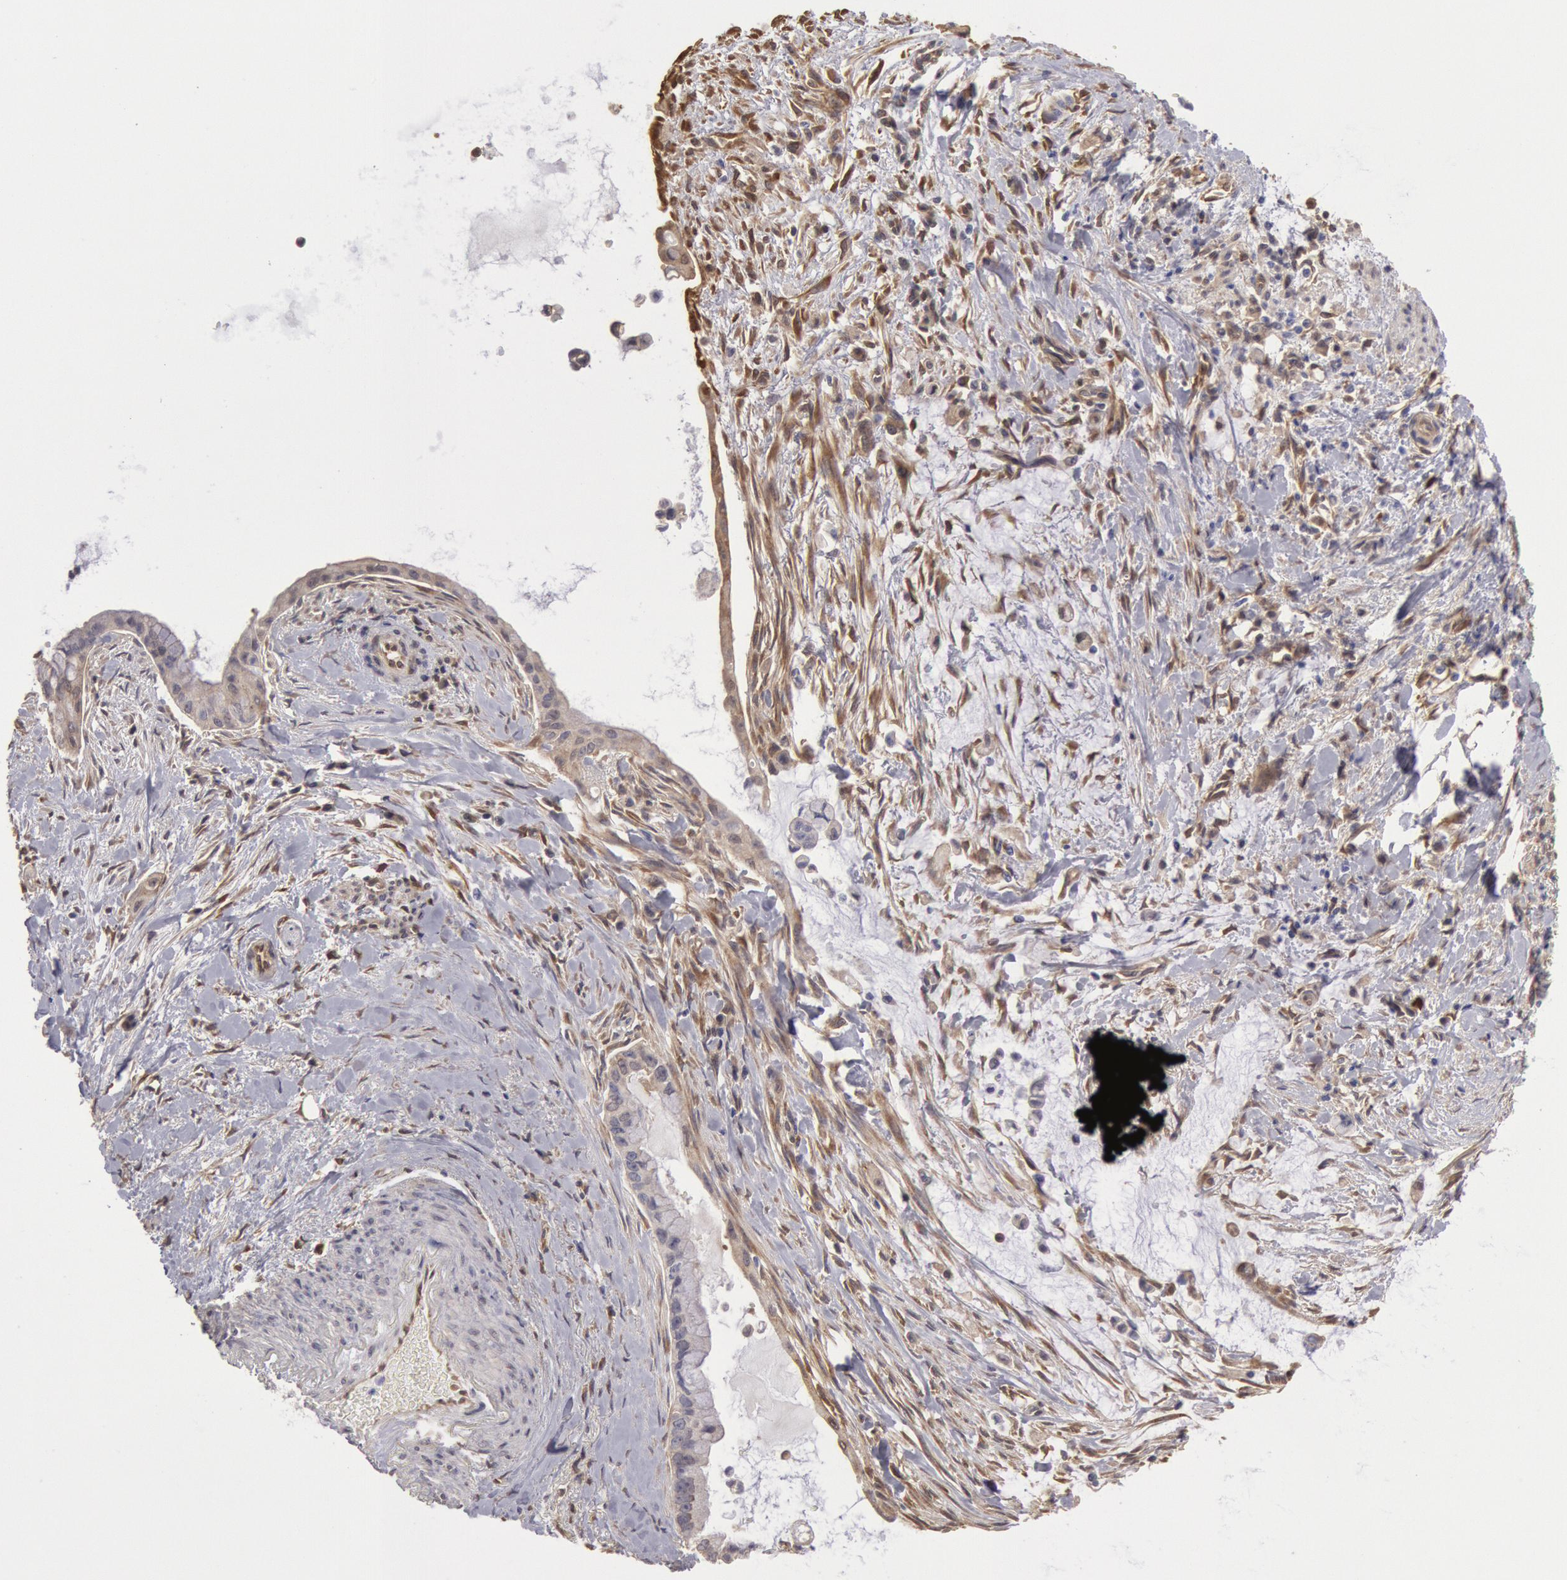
{"staining": {"intensity": "negative", "quantity": "none", "location": "none"}, "tissue": "pancreatic cancer", "cell_type": "Tumor cells", "image_type": "cancer", "snomed": [{"axis": "morphology", "description": "Adenocarcinoma, NOS"}, {"axis": "topography", "description": "Pancreas"}], "caption": "This is an immunohistochemistry (IHC) image of pancreatic adenocarcinoma. There is no expression in tumor cells.", "gene": "CCDC50", "patient": {"sex": "male", "age": 59}}